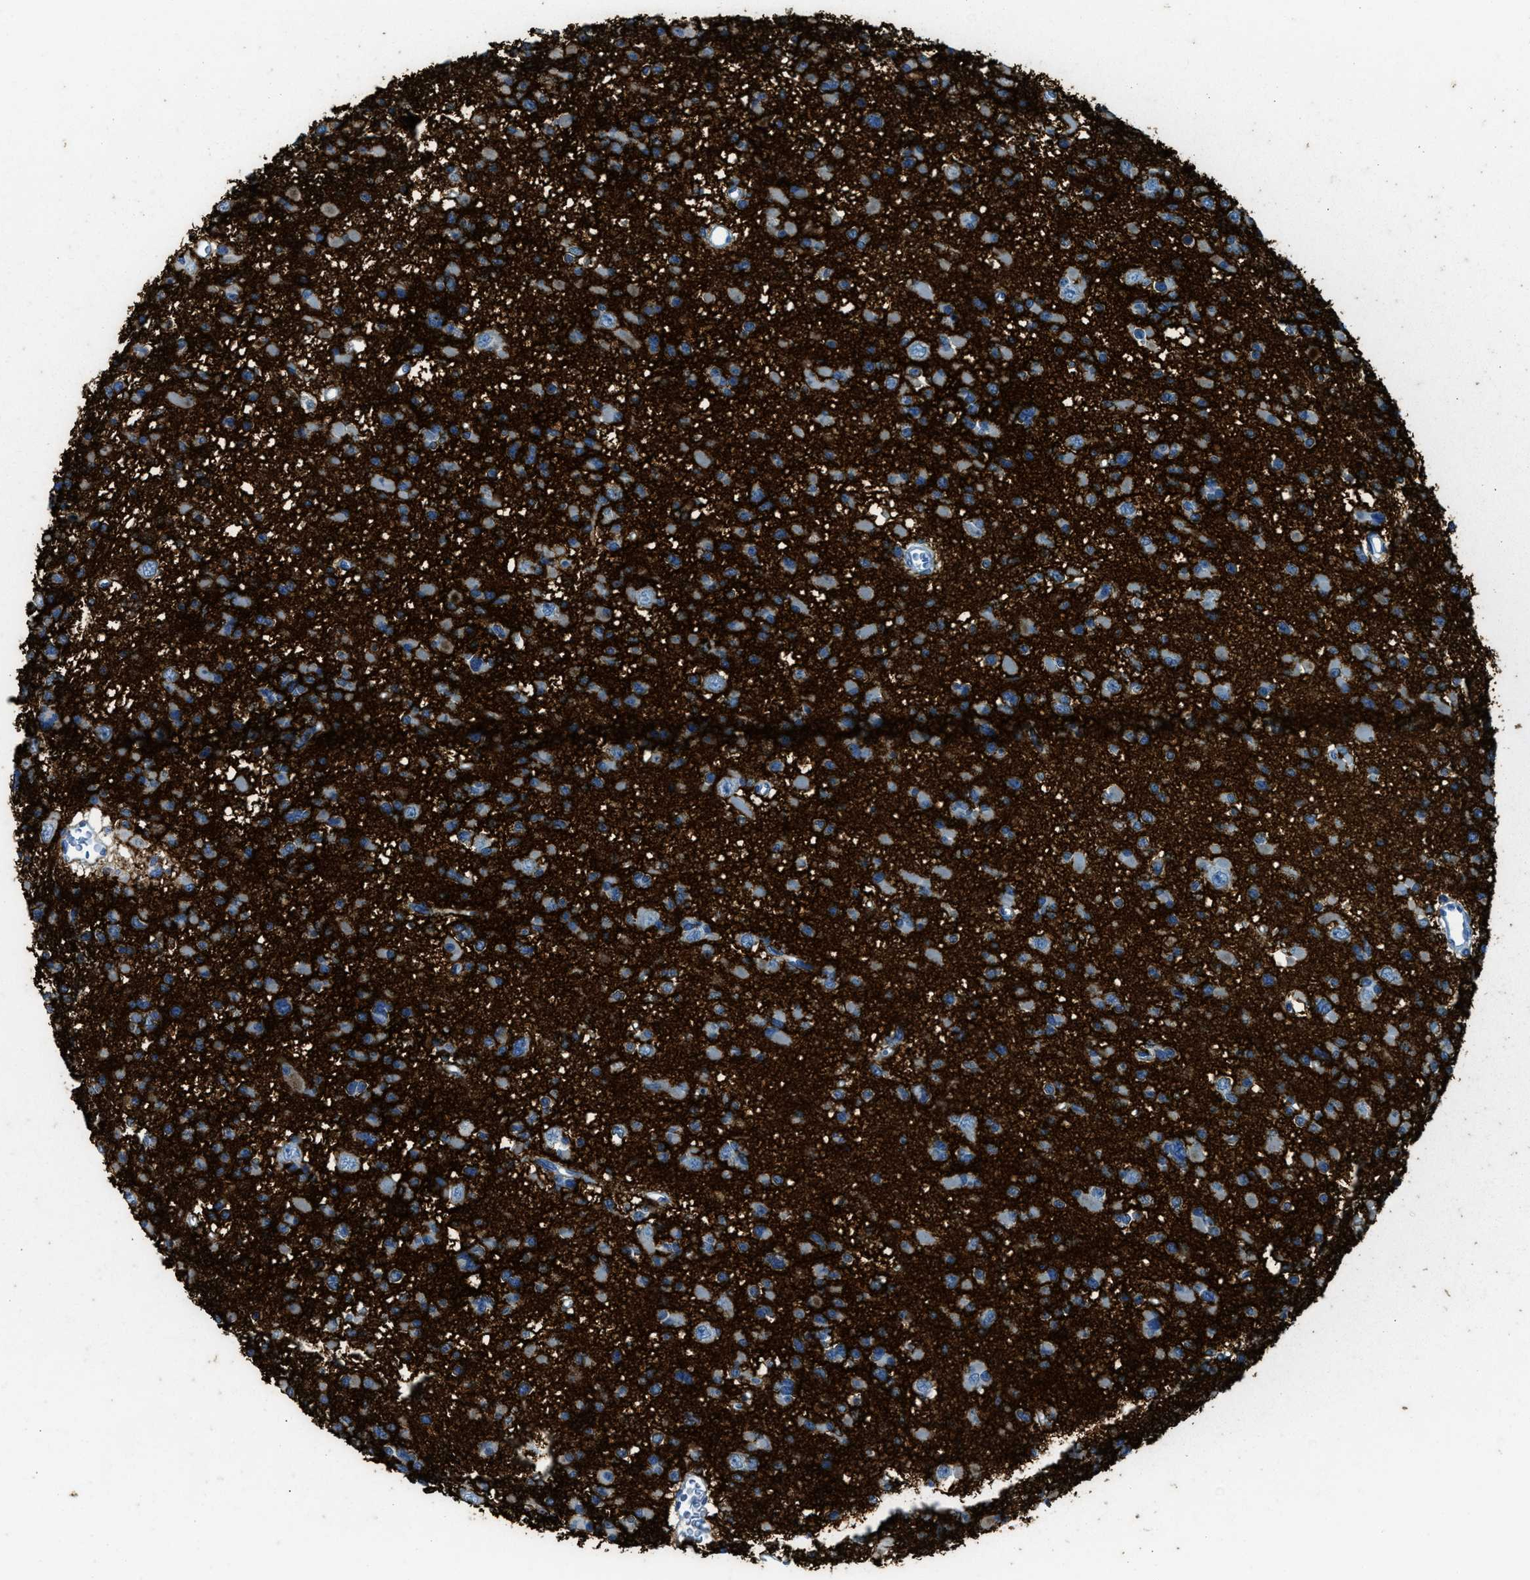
{"staining": {"intensity": "negative", "quantity": "none", "location": "none"}, "tissue": "glioma", "cell_type": "Tumor cells", "image_type": "cancer", "snomed": [{"axis": "morphology", "description": "Glioma, malignant, Low grade"}, {"axis": "topography", "description": "Brain"}], "caption": "Immunohistochemistry histopathology image of low-grade glioma (malignant) stained for a protein (brown), which shows no expression in tumor cells.", "gene": "TNR", "patient": {"sex": "female", "age": 22}}